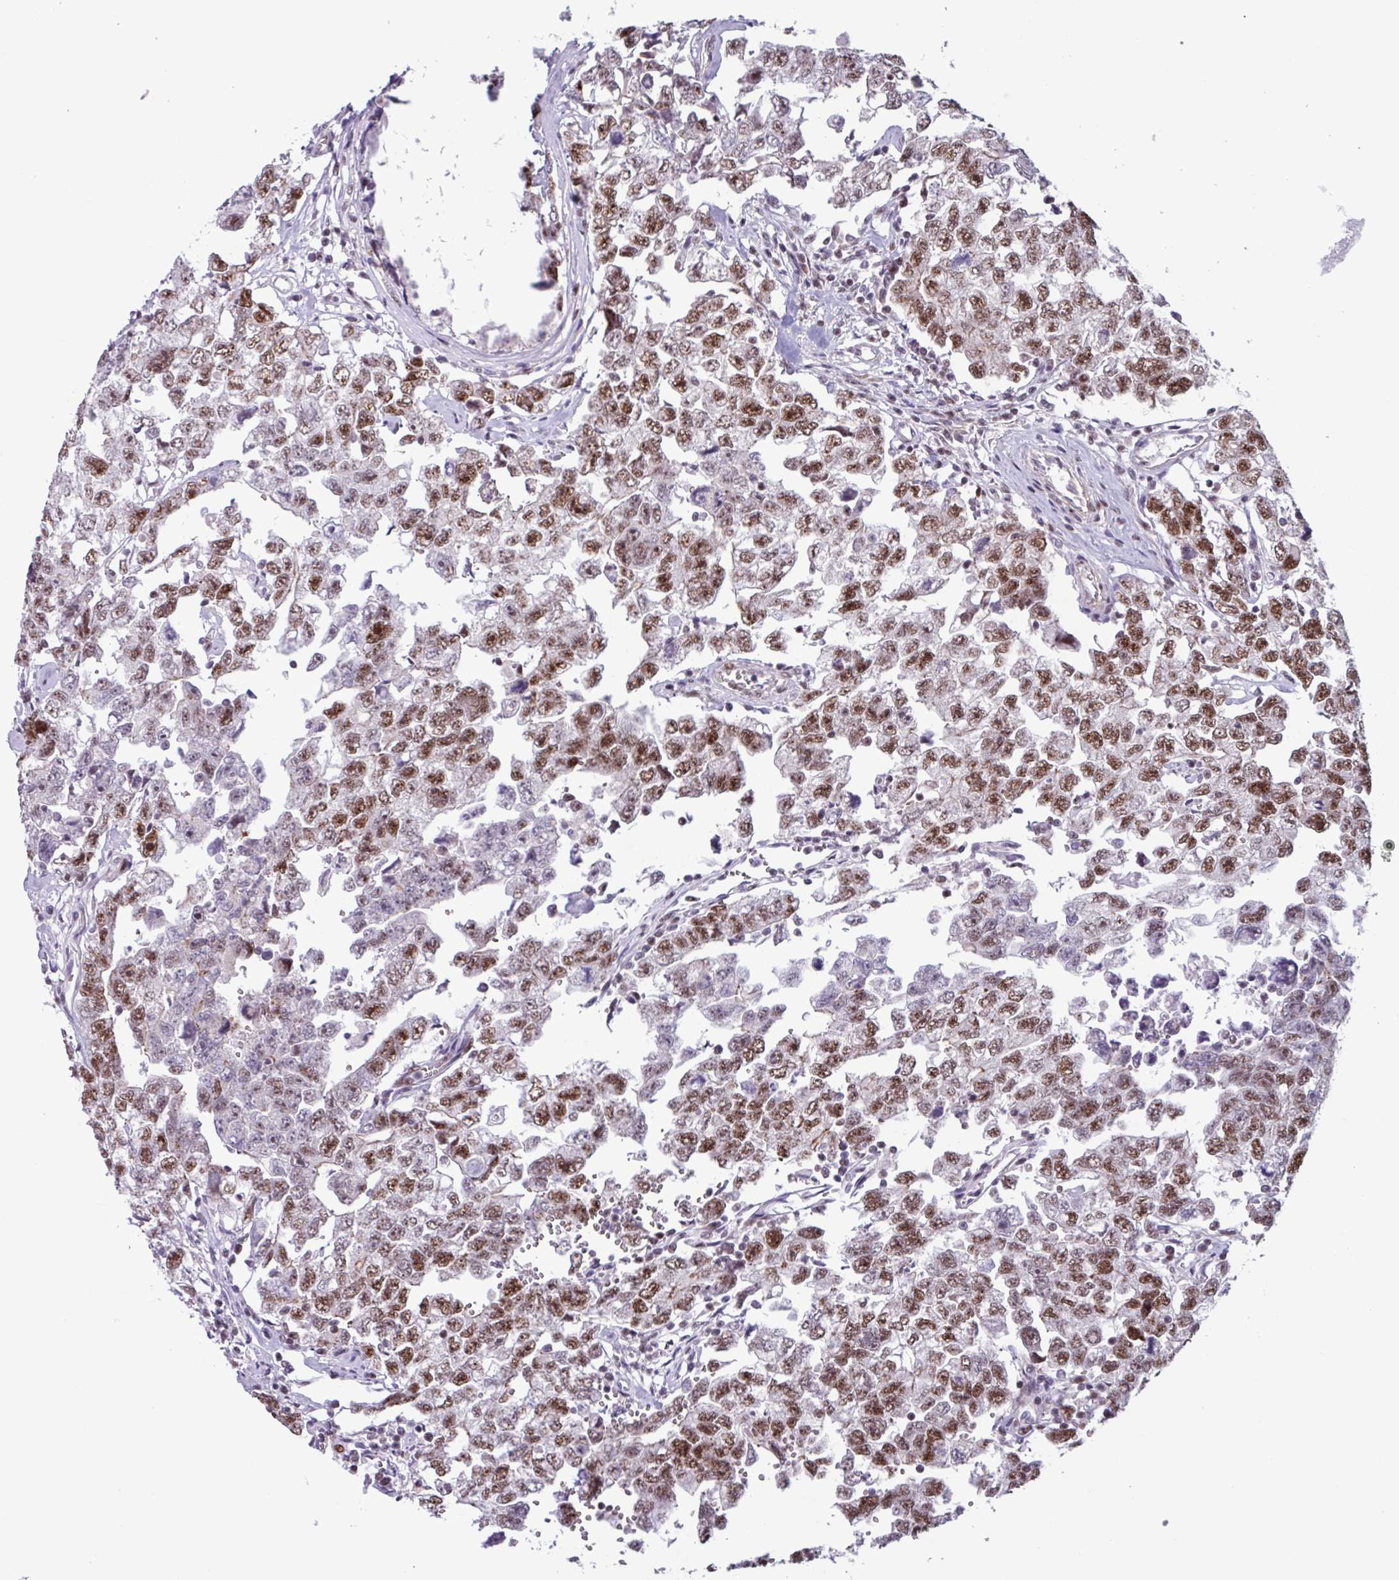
{"staining": {"intensity": "moderate", "quantity": ">75%", "location": "nuclear"}, "tissue": "testis cancer", "cell_type": "Tumor cells", "image_type": "cancer", "snomed": [{"axis": "morphology", "description": "Carcinoma, Embryonal, NOS"}, {"axis": "topography", "description": "Testis"}], "caption": "Tumor cells reveal medium levels of moderate nuclear staining in about >75% of cells in human embryonal carcinoma (testis). (IHC, brightfield microscopy, high magnification).", "gene": "ZNF575", "patient": {"sex": "male", "age": 22}}